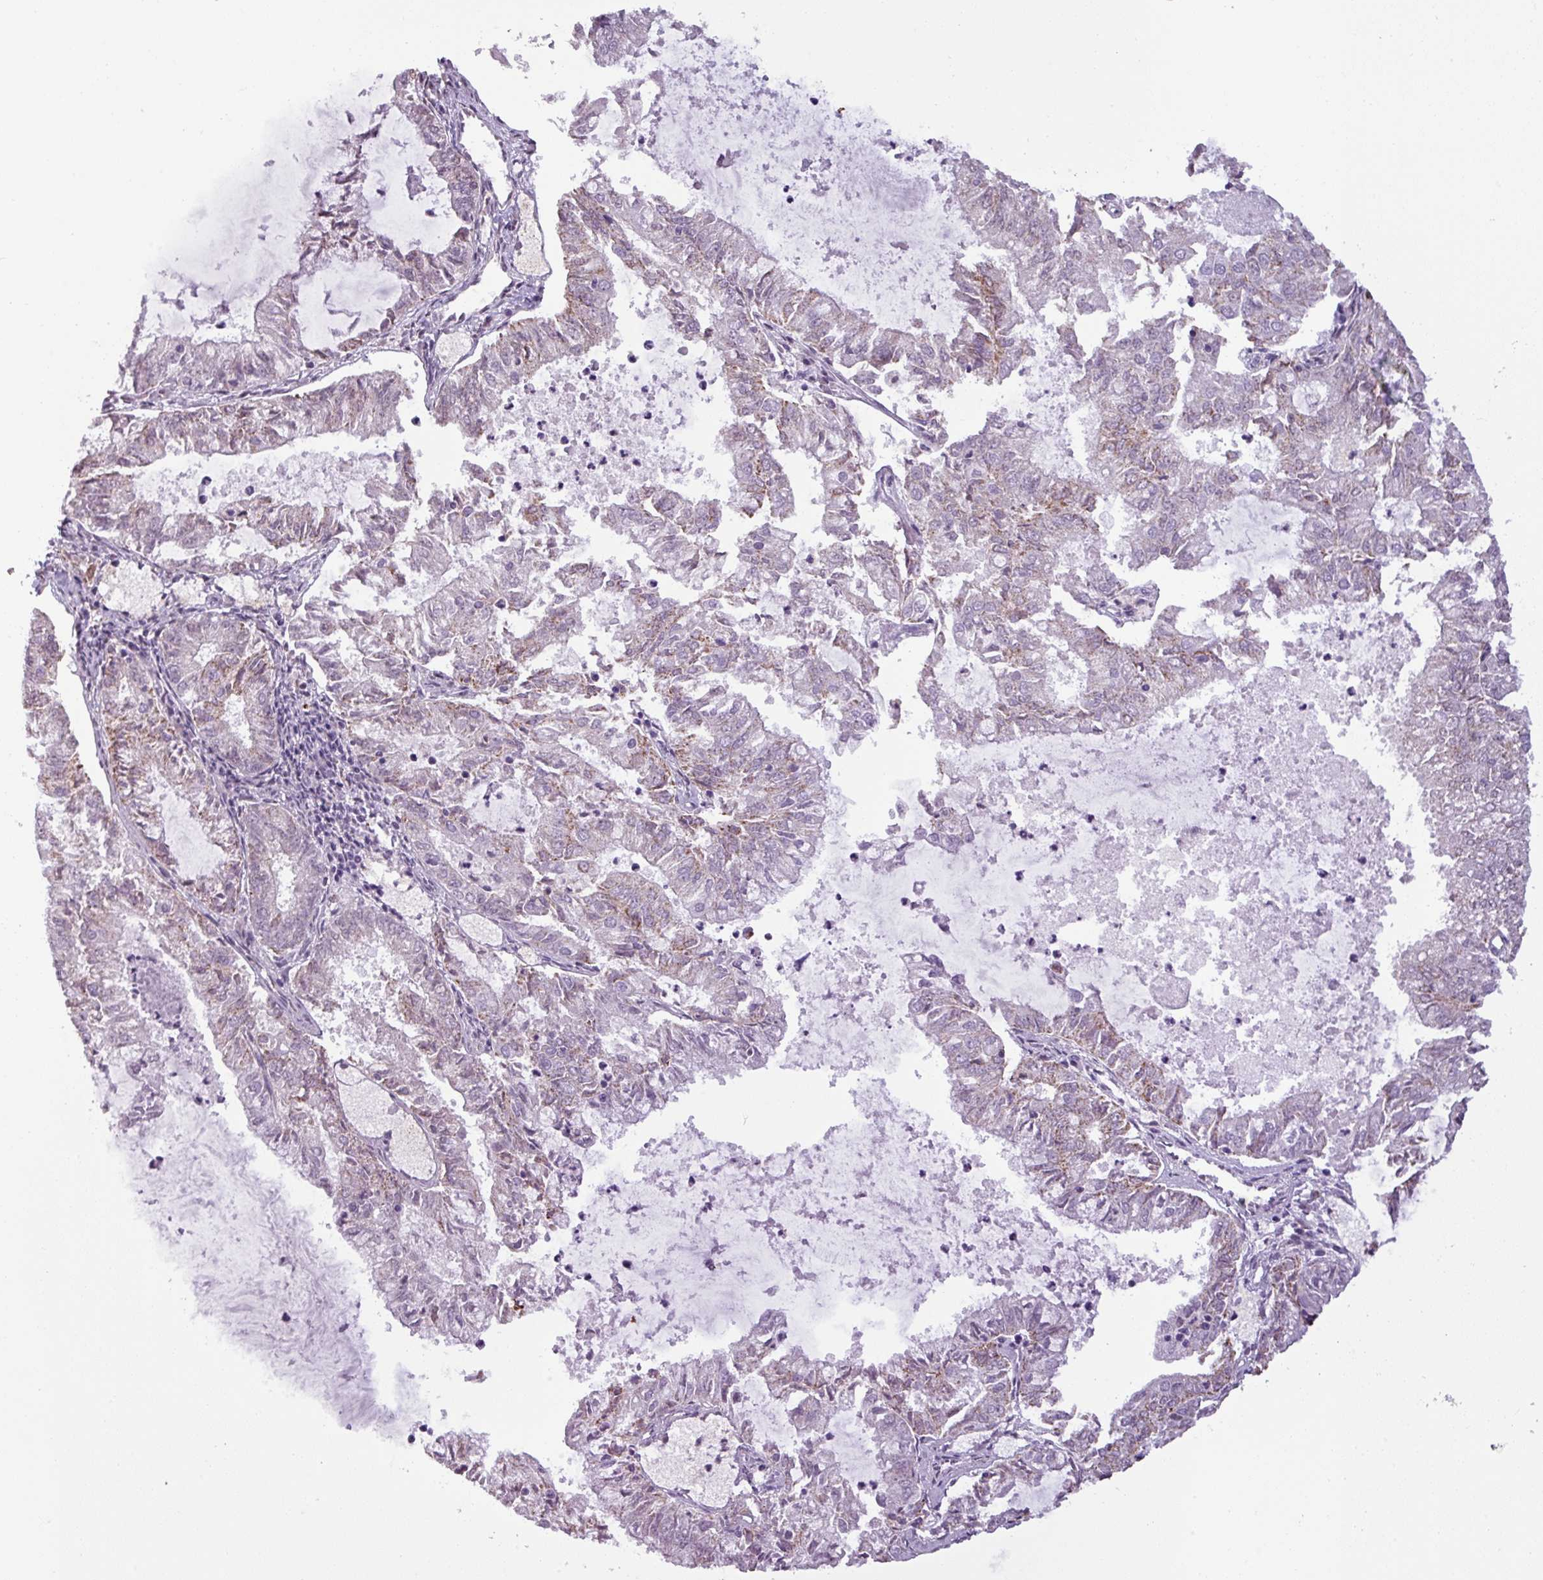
{"staining": {"intensity": "strong", "quantity": "<25%", "location": "cytoplasmic/membranous"}, "tissue": "endometrial cancer", "cell_type": "Tumor cells", "image_type": "cancer", "snomed": [{"axis": "morphology", "description": "Adenocarcinoma, NOS"}, {"axis": "topography", "description": "Endometrium"}], "caption": "Endometrial cancer (adenocarcinoma) stained with immunohistochemistry displays strong cytoplasmic/membranous staining in approximately <25% of tumor cells.", "gene": "ZNF667", "patient": {"sex": "female", "age": 57}}